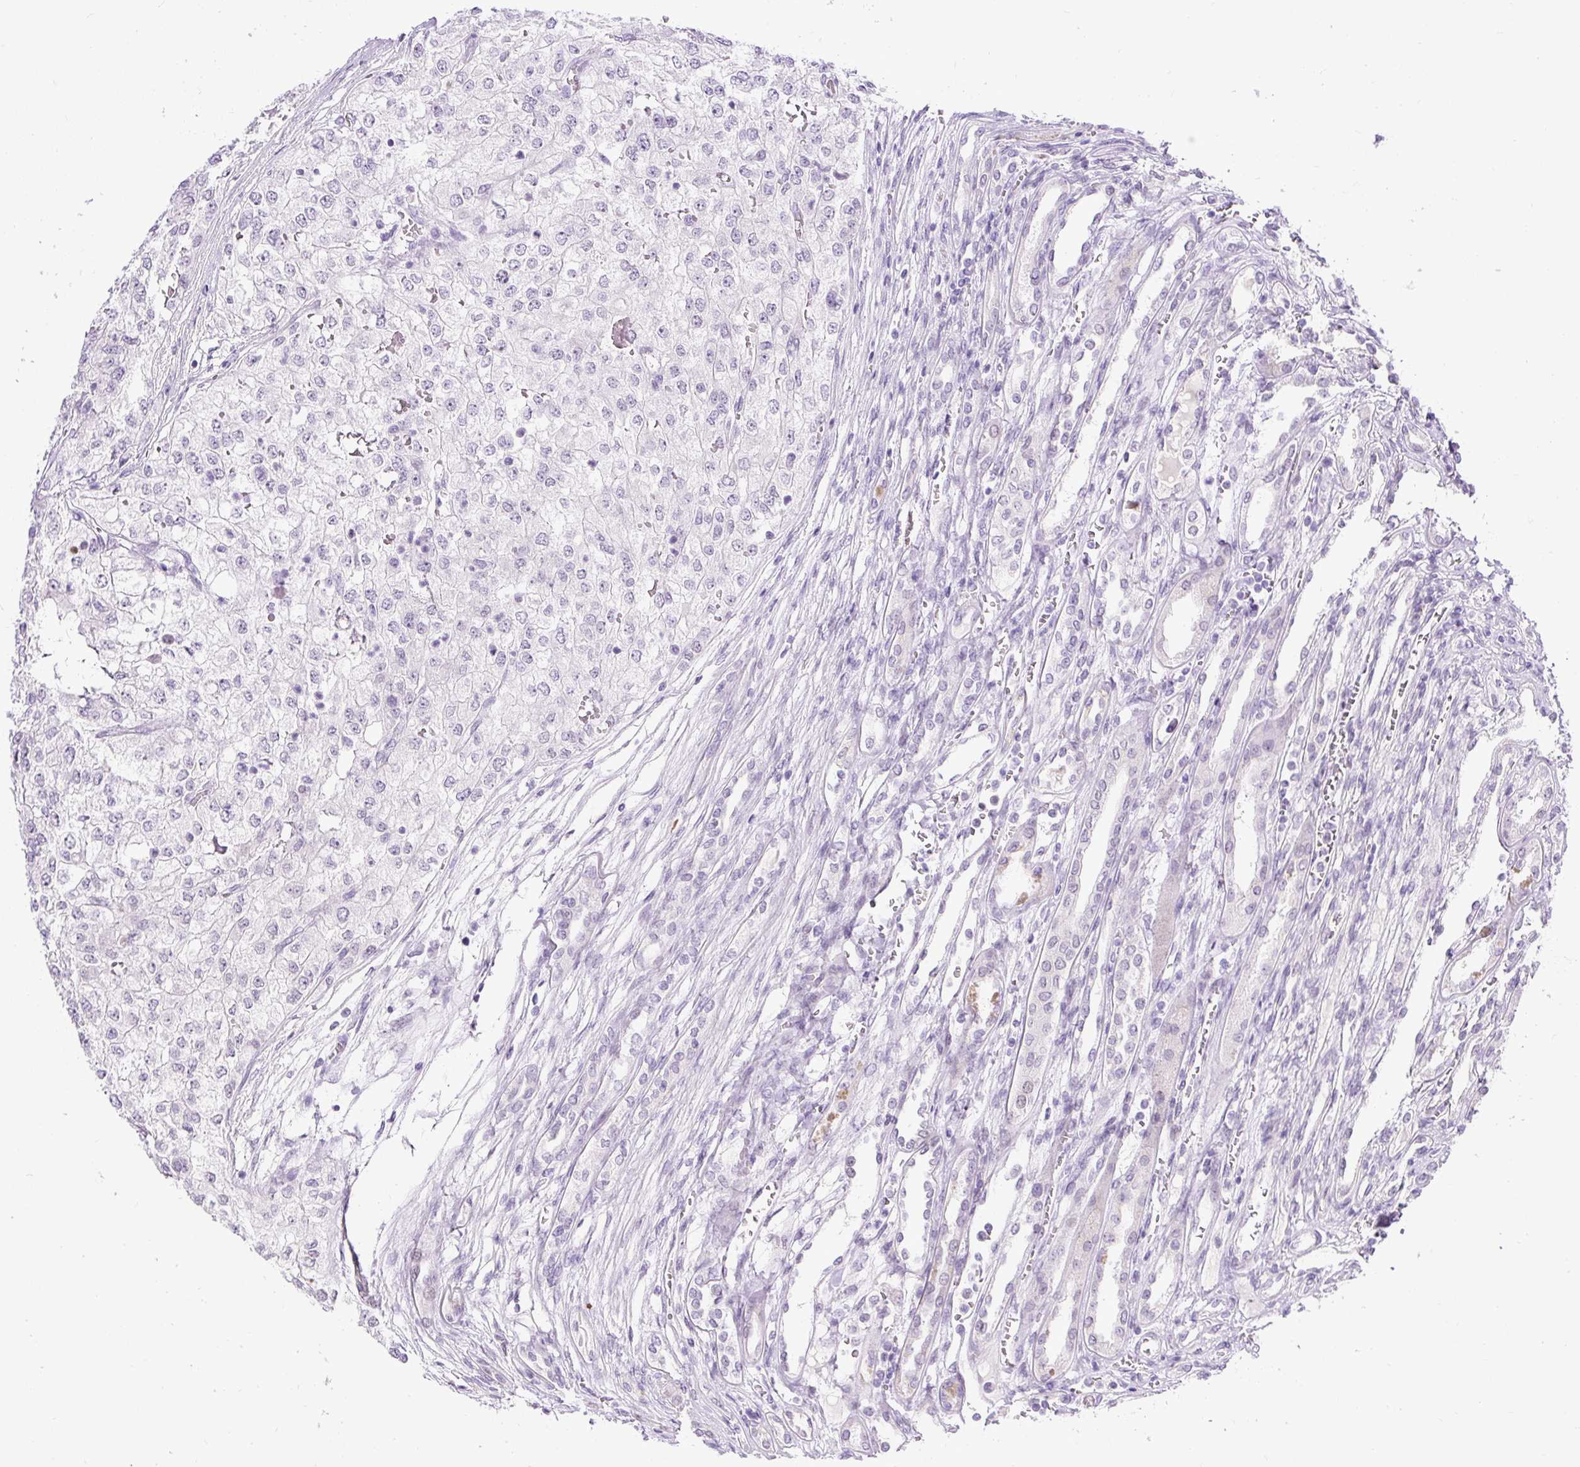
{"staining": {"intensity": "negative", "quantity": "none", "location": "none"}, "tissue": "renal cancer", "cell_type": "Tumor cells", "image_type": "cancer", "snomed": [{"axis": "morphology", "description": "Adenocarcinoma, NOS"}, {"axis": "topography", "description": "Kidney"}], "caption": "A photomicrograph of renal adenocarcinoma stained for a protein demonstrates no brown staining in tumor cells.", "gene": "WNT10B", "patient": {"sex": "female", "age": 54}}